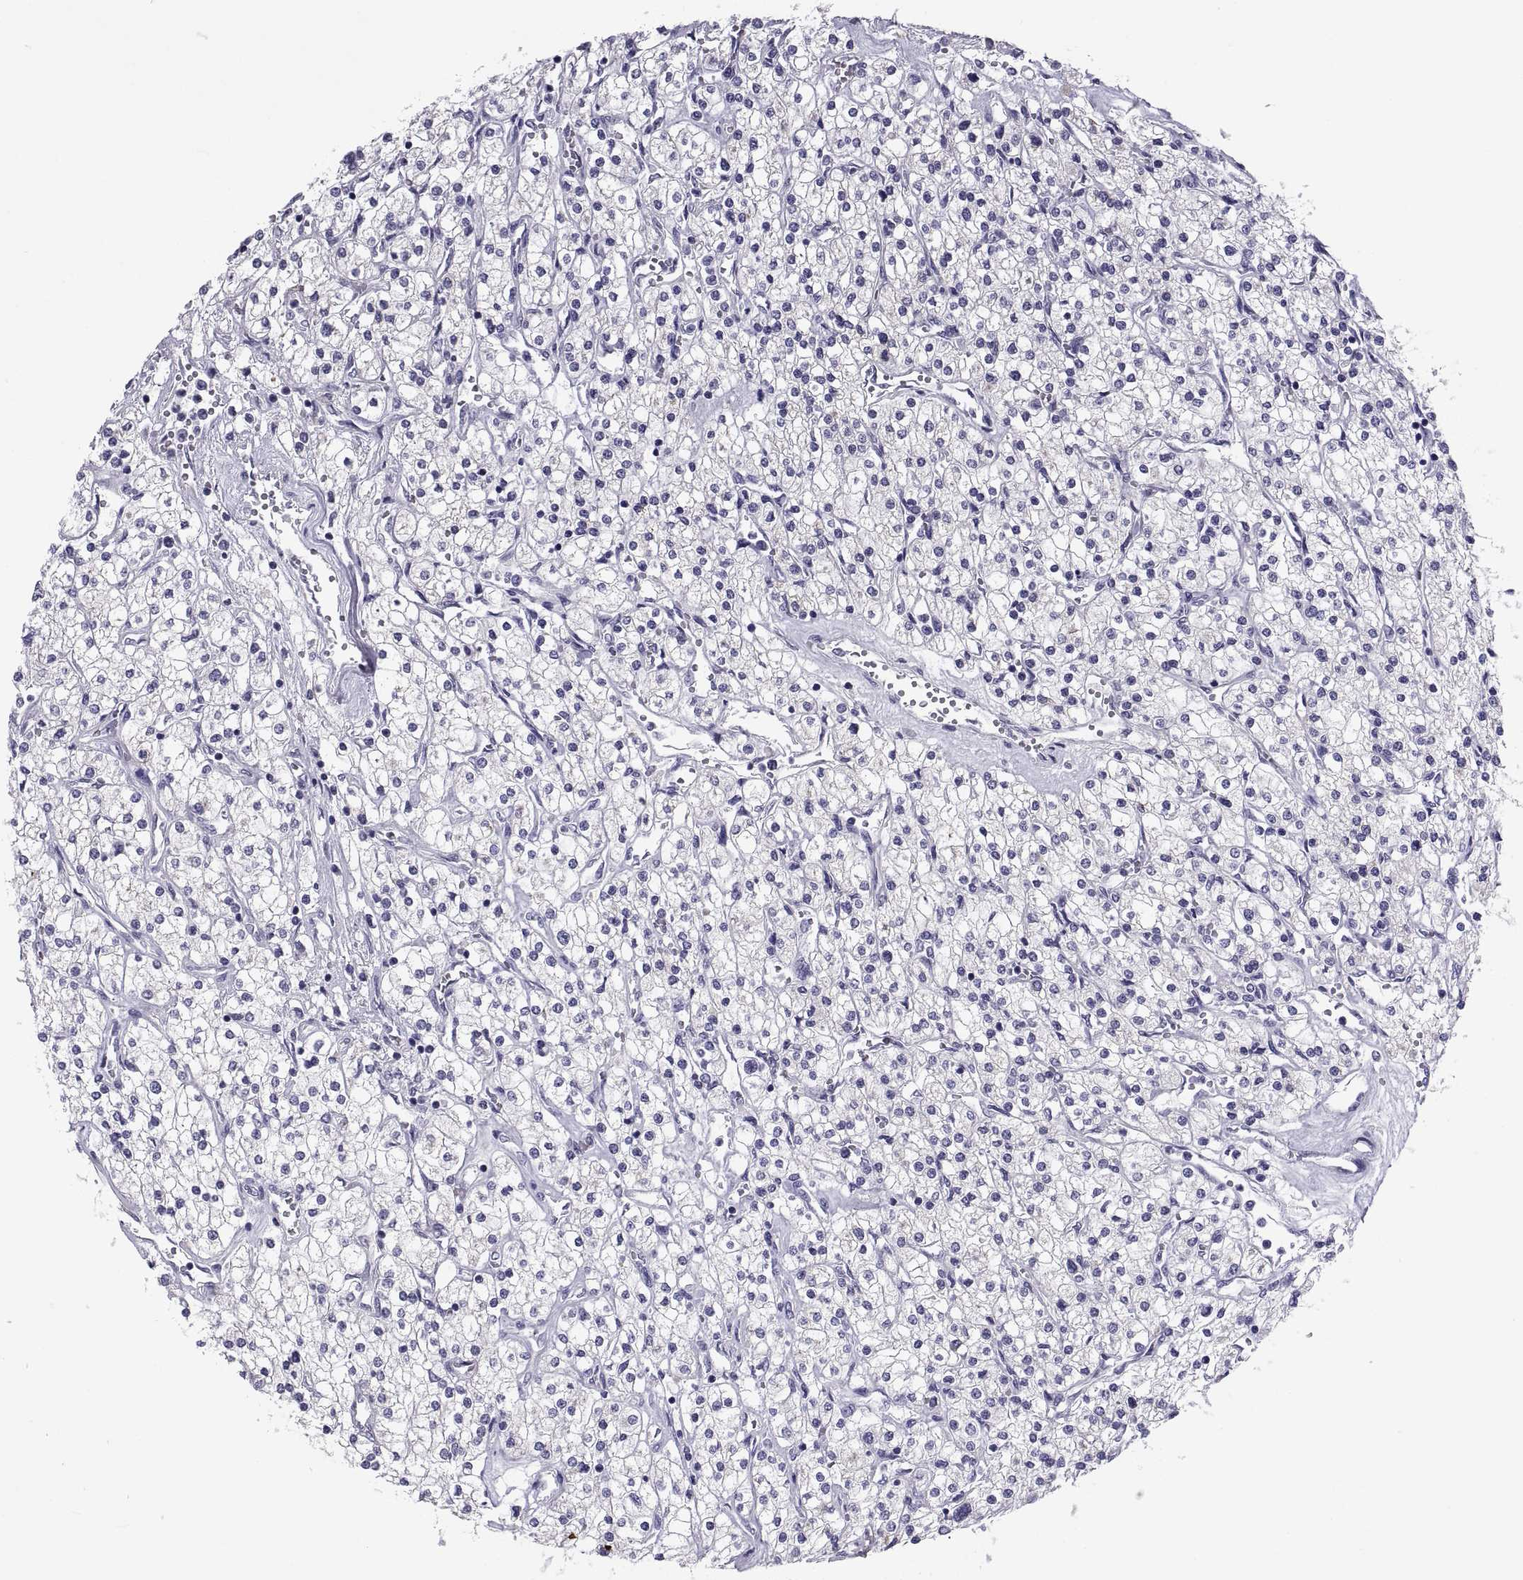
{"staining": {"intensity": "negative", "quantity": "none", "location": "none"}, "tissue": "renal cancer", "cell_type": "Tumor cells", "image_type": "cancer", "snomed": [{"axis": "morphology", "description": "Adenocarcinoma, NOS"}, {"axis": "topography", "description": "Kidney"}], "caption": "There is no significant expression in tumor cells of adenocarcinoma (renal).", "gene": "NPTX2", "patient": {"sex": "male", "age": 80}}